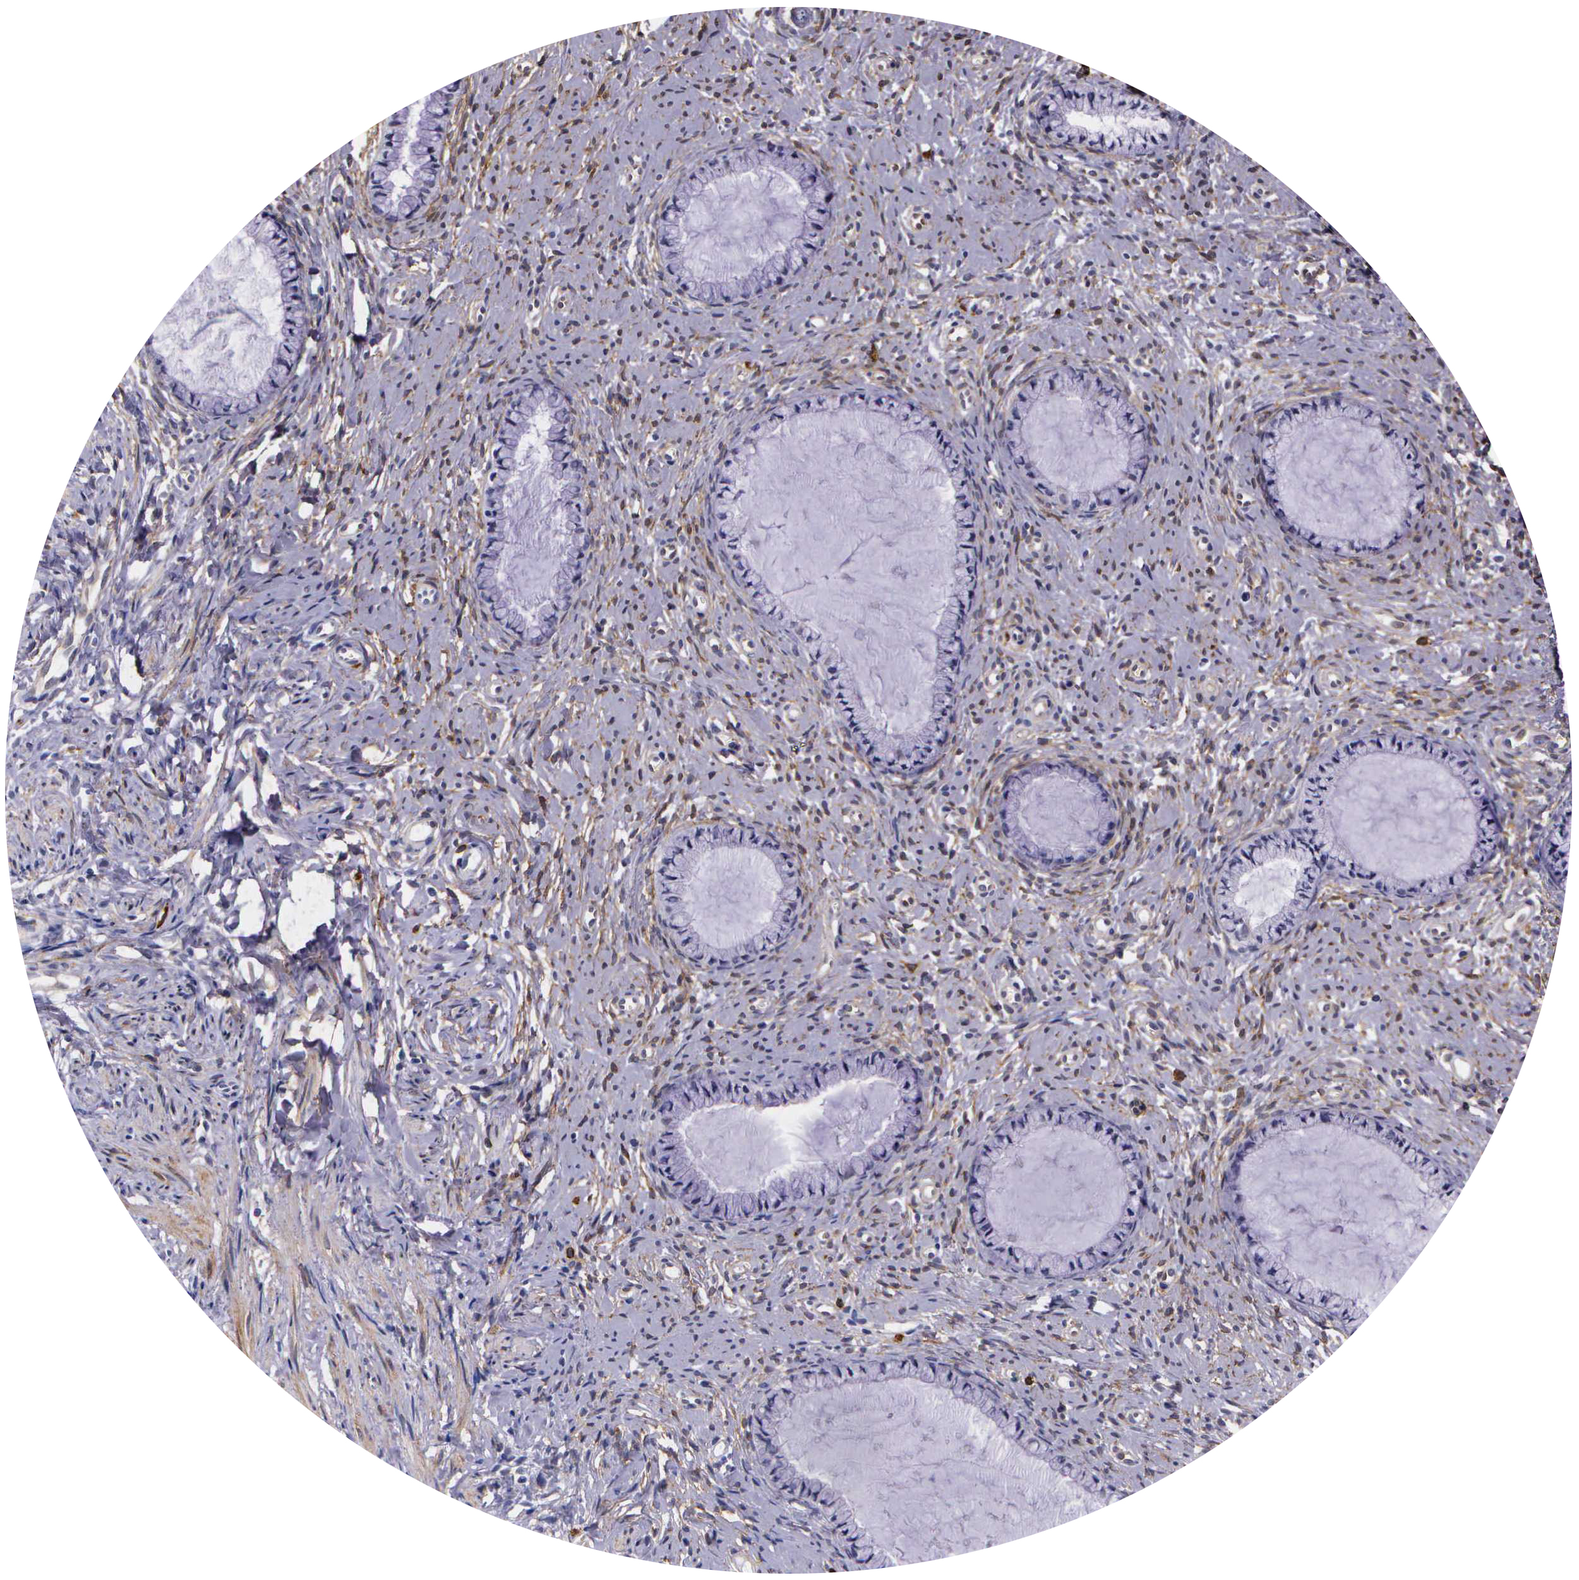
{"staining": {"intensity": "negative", "quantity": "none", "location": "none"}, "tissue": "cervix", "cell_type": "Glandular cells", "image_type": "normal", "snomed": [{"axis": "morphology", "description": "Normal tissue, NOS"}, {"axis": "topography", "description": "Cervix"}], "caption": "Immunohistochemical staining of normal cervix reveals no significant positivity in glandular cells. (DAB (3,3'-diaminobenzidine) immunohistochemistry (IHC) visualized using brightfield microscopy, high magnification).", "gene": "AHNAK2", "patient": {"sex": "female", "age": 70}}